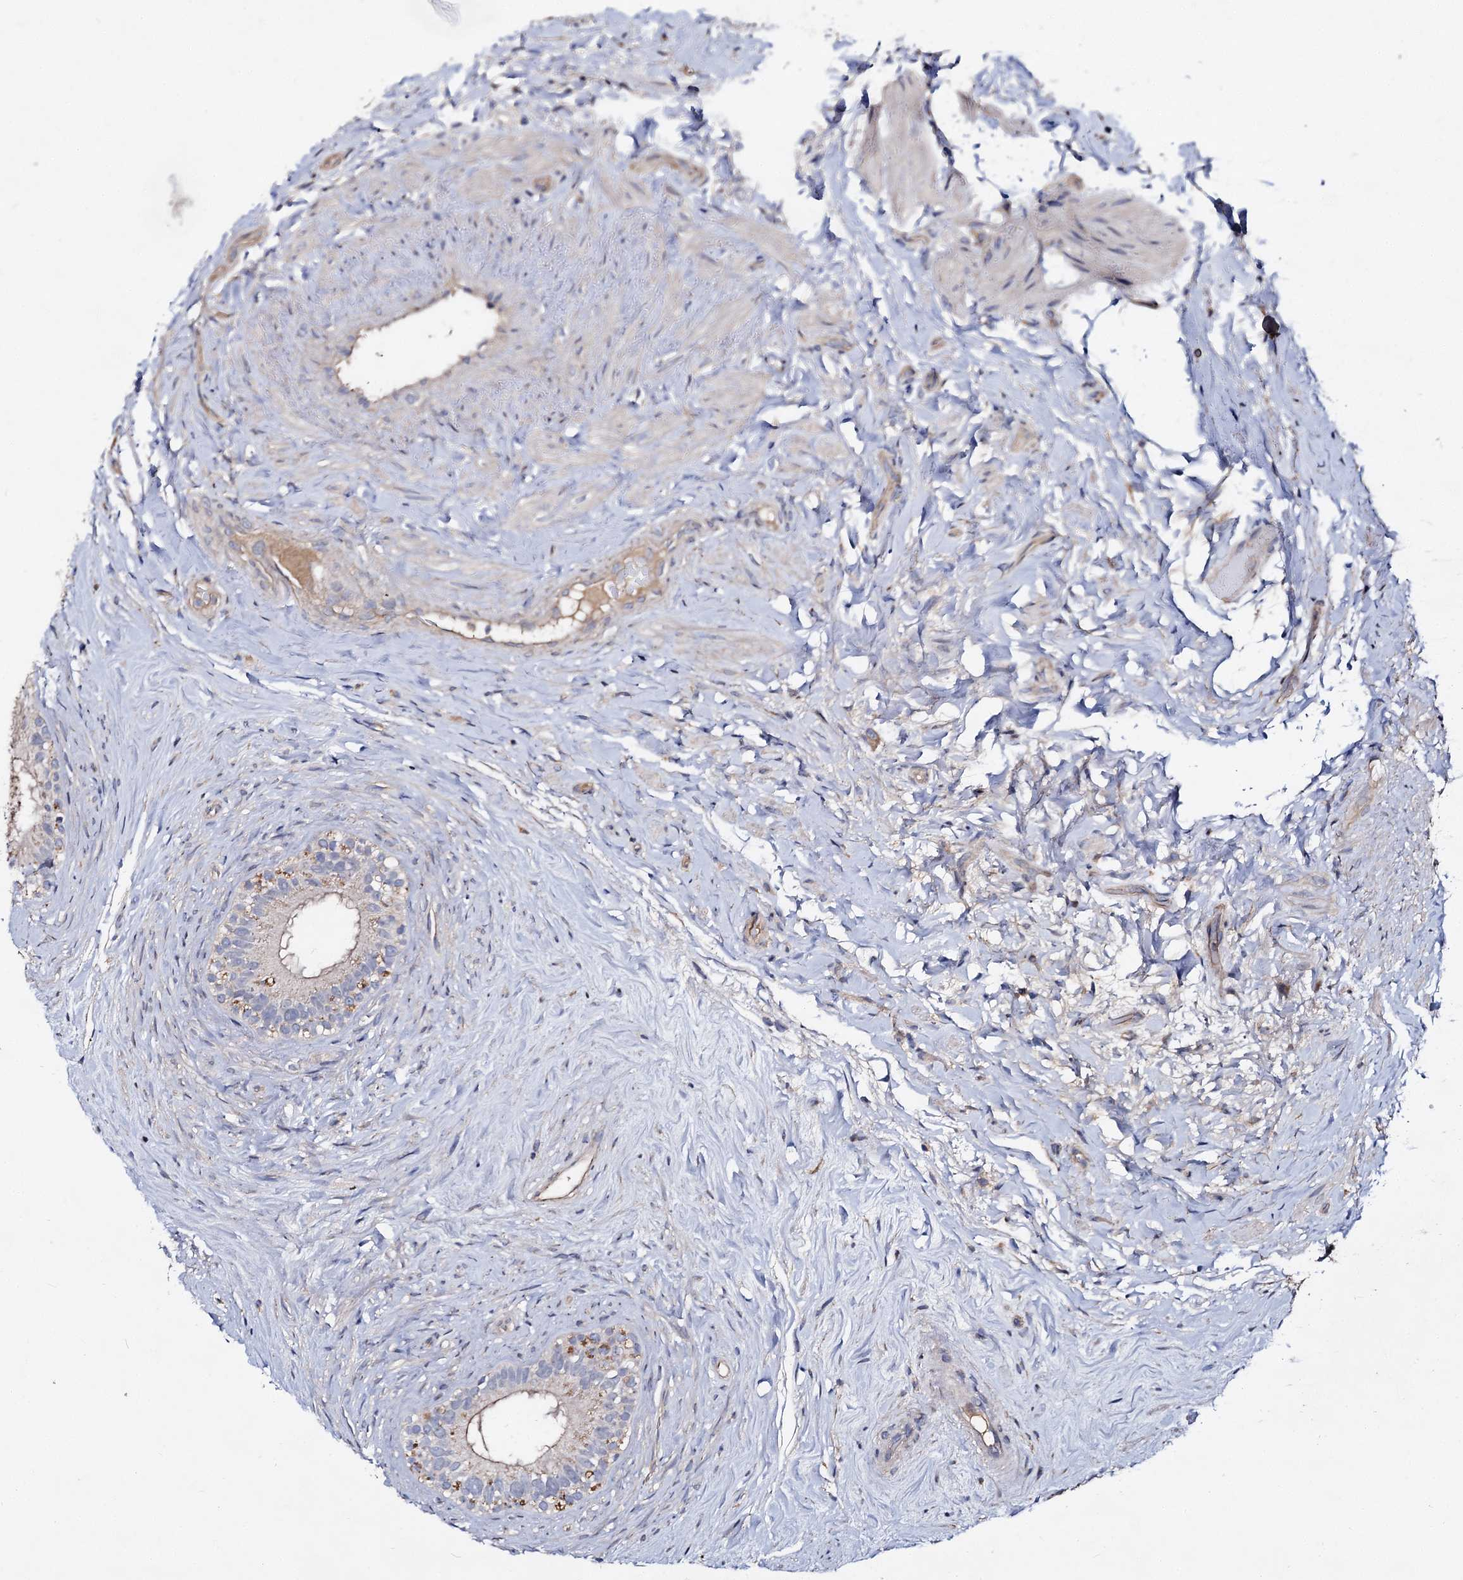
{"staining": {"intensity": "negative", "quantity": "none", "location": "none"}, "tissue": "epididymis", "cell_type": "Glandular cells", "image_type": "normal", "snomed": [{"axis": "morphology", "description": "Normal tissue, NOS"}, {"axis": "topography", "description": "Epididymis"}], "caption": "Glandular cells show no significant staining in benign epididymis. (DAB IHC visualized using brightfield microscopy, high magnification).", "gene": "HVCN1", "patient": {"sex": "male", "age": 84}}